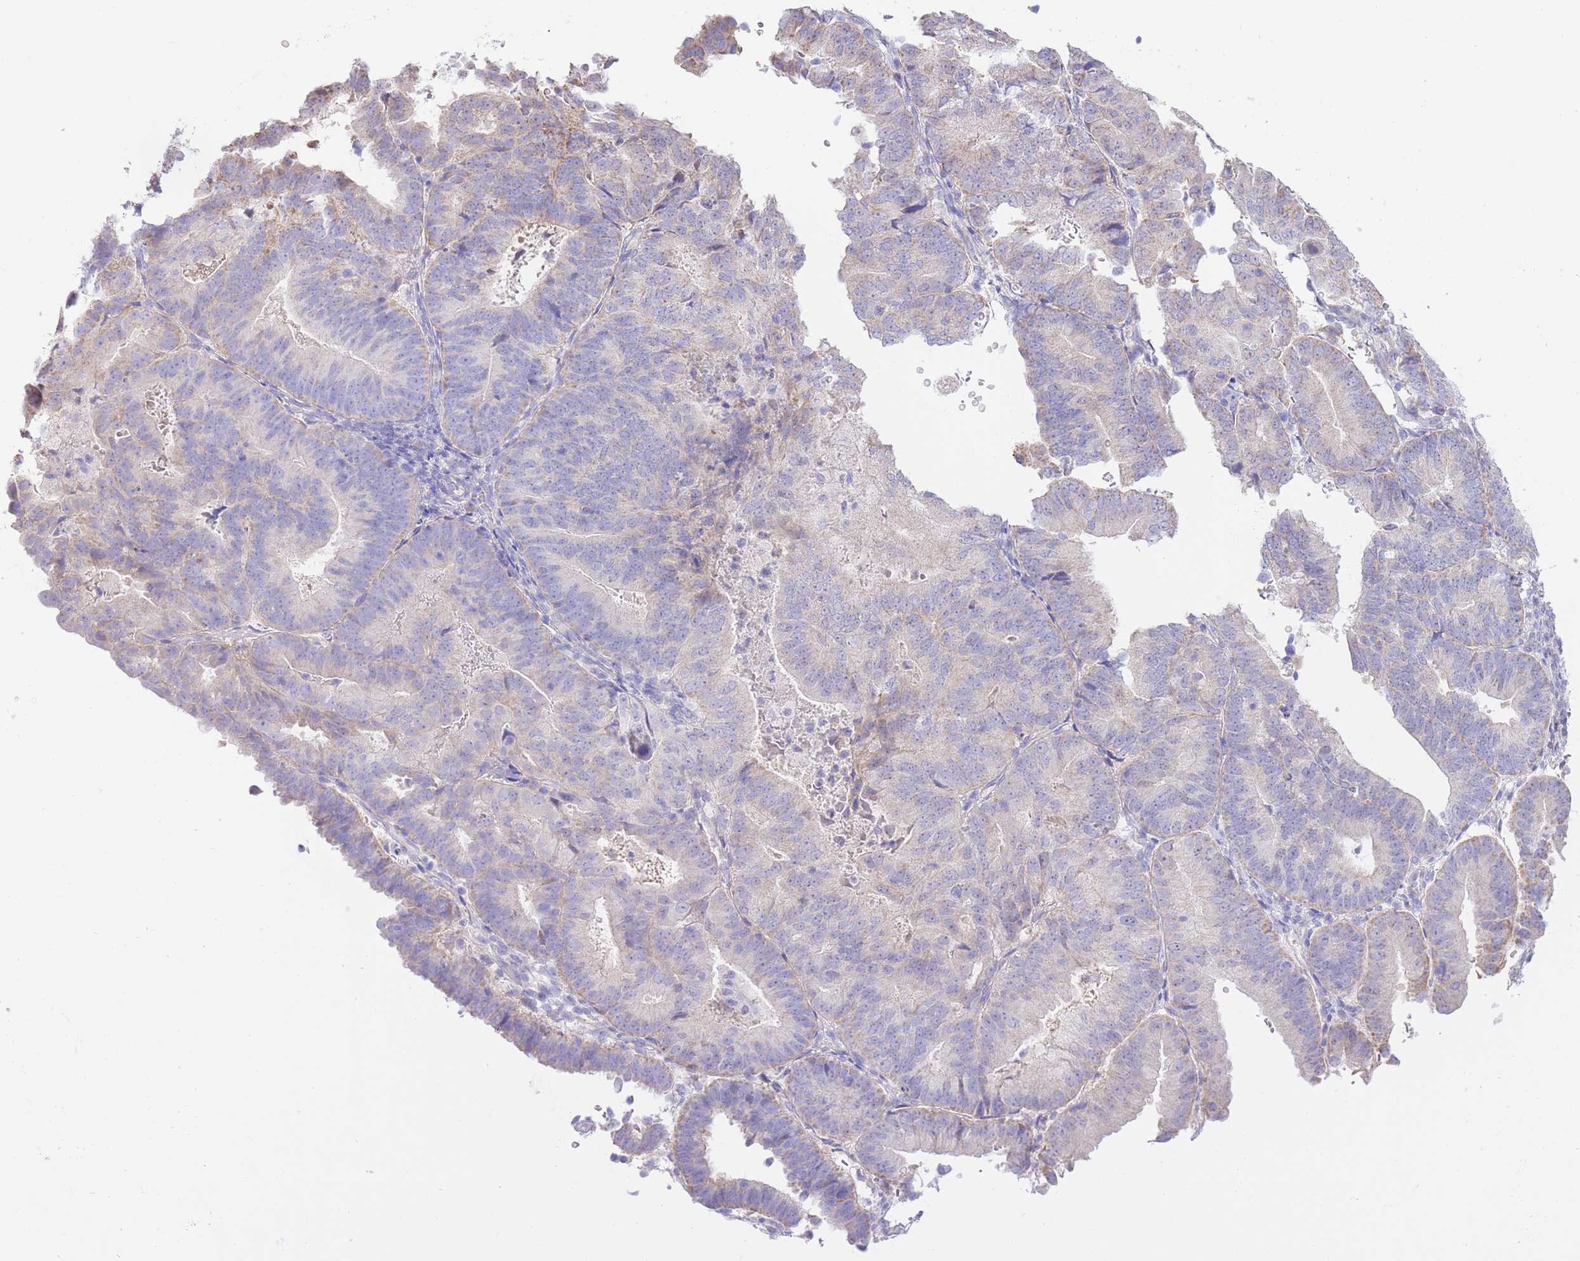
{"staining": {"intensity": "negative", "quantity": "none", "location": "none"}, "tissue": "endometrial cancer", "cell_type": "Tumor cells", "image_type": "cancer", "snomed": [{"axis": "morphology", "description": "Adenocarcinoma, NOS"}, {"axis": "topography", "description": "Endometrium"}], "caption": "Immunohistochemistry (IHC) histopathology image of human endometrial adenocarcinoma stained for a protein (brown), which displays no positivity in tumor cells.", "gene": "PGM1", "patient": {"sex": "female", "age": 70}}